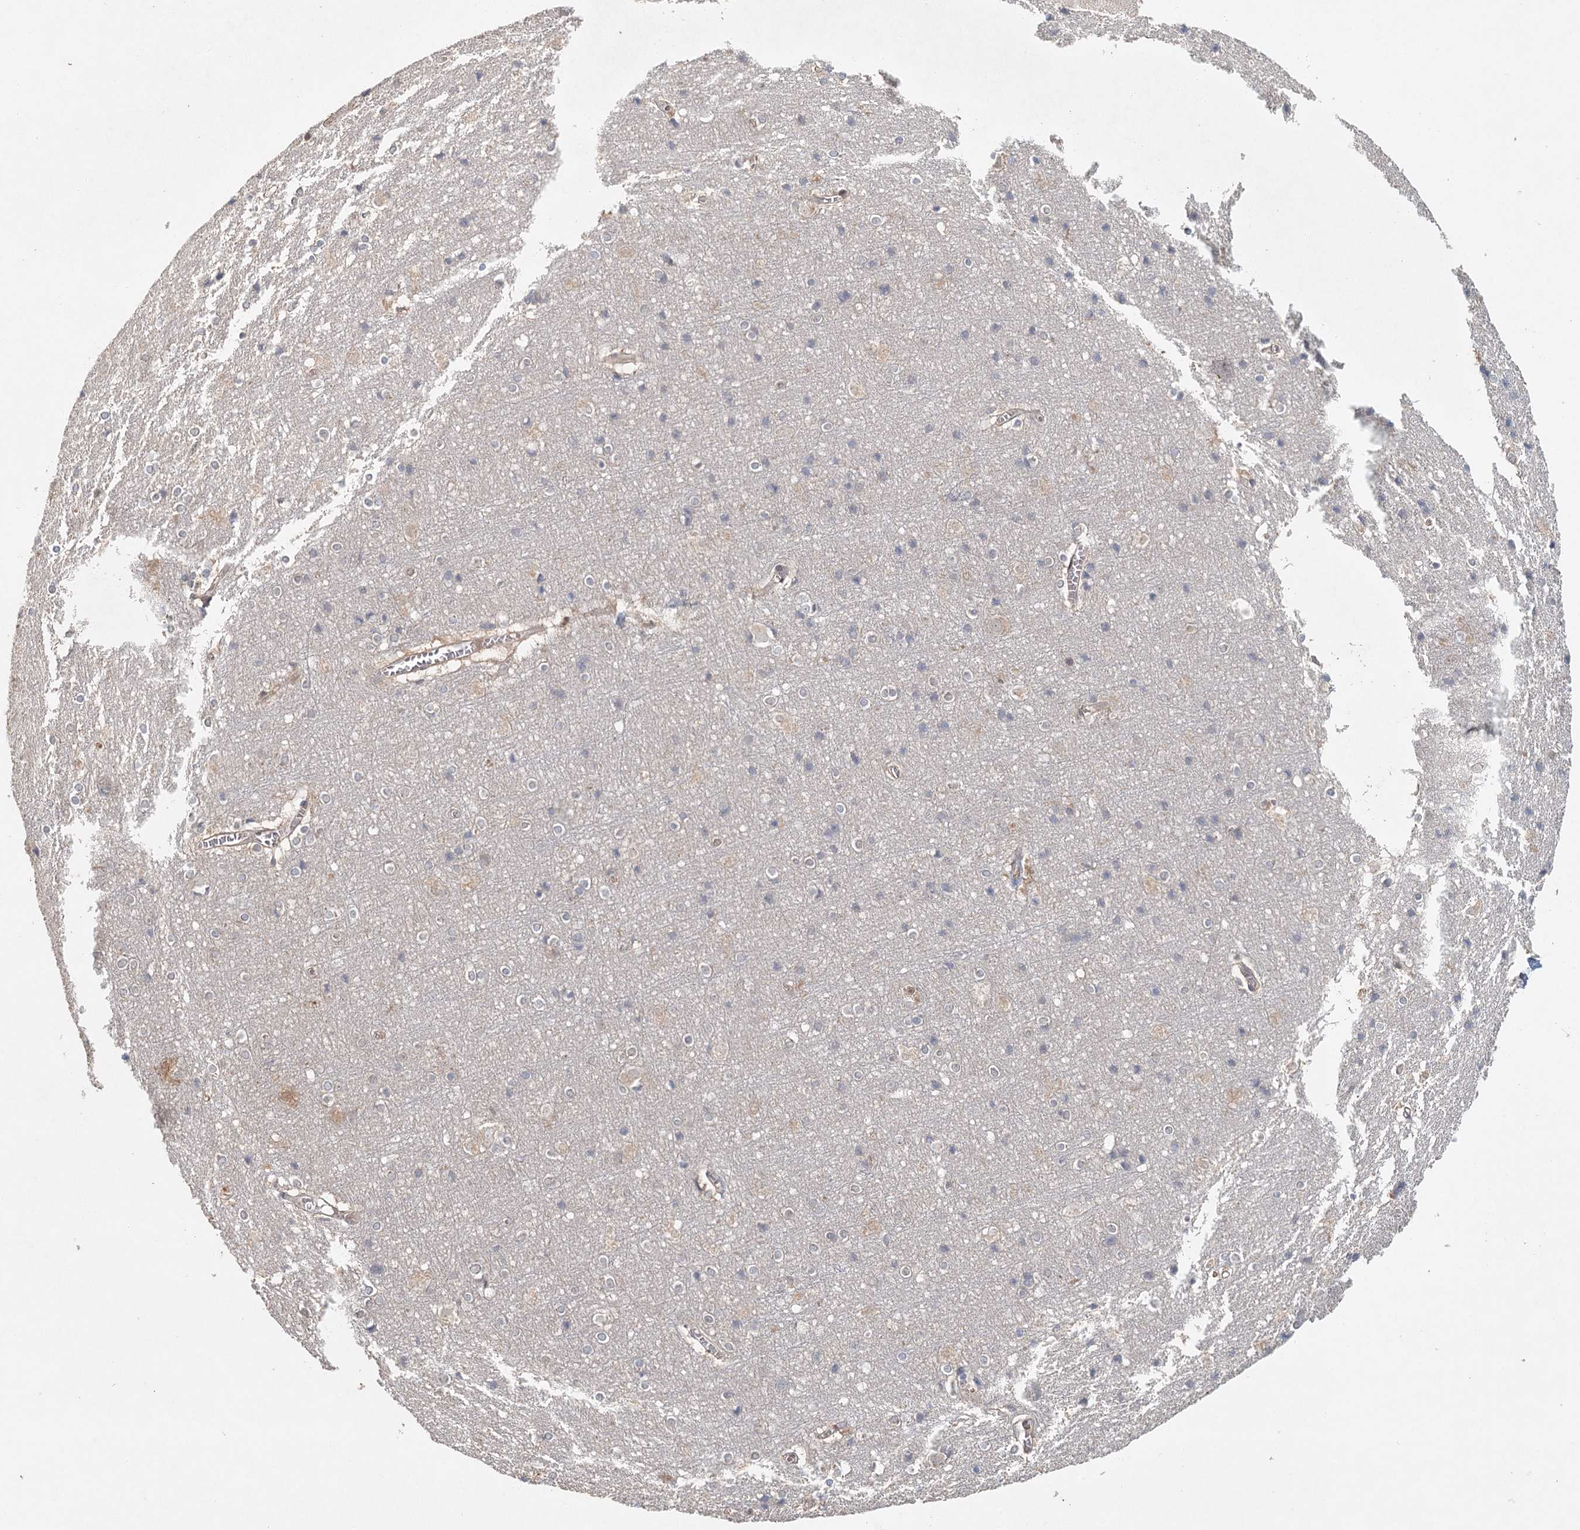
{"staining": {"intensity": "weak", "quantity": "<25%", "location": "cytoplasmic/membranous"}, "tissue": "cerebral cortex", "cell_type": "Endothelial cells", "image_type": "normal", "snomed": [{"axis": "morphology", "description": "Normal tissue, NOS"}, {"axis": "topography", "description": "Cerebral cortex"}], "caption": "This image is of benign cerebral cortex stained with immunohistochemistry to label a protein in brown with the nuclei are counter-stained blue. There is no positivity in endothelial cells.", "gene": "ADK", "patient": {"sex": "male", "age": 54}}